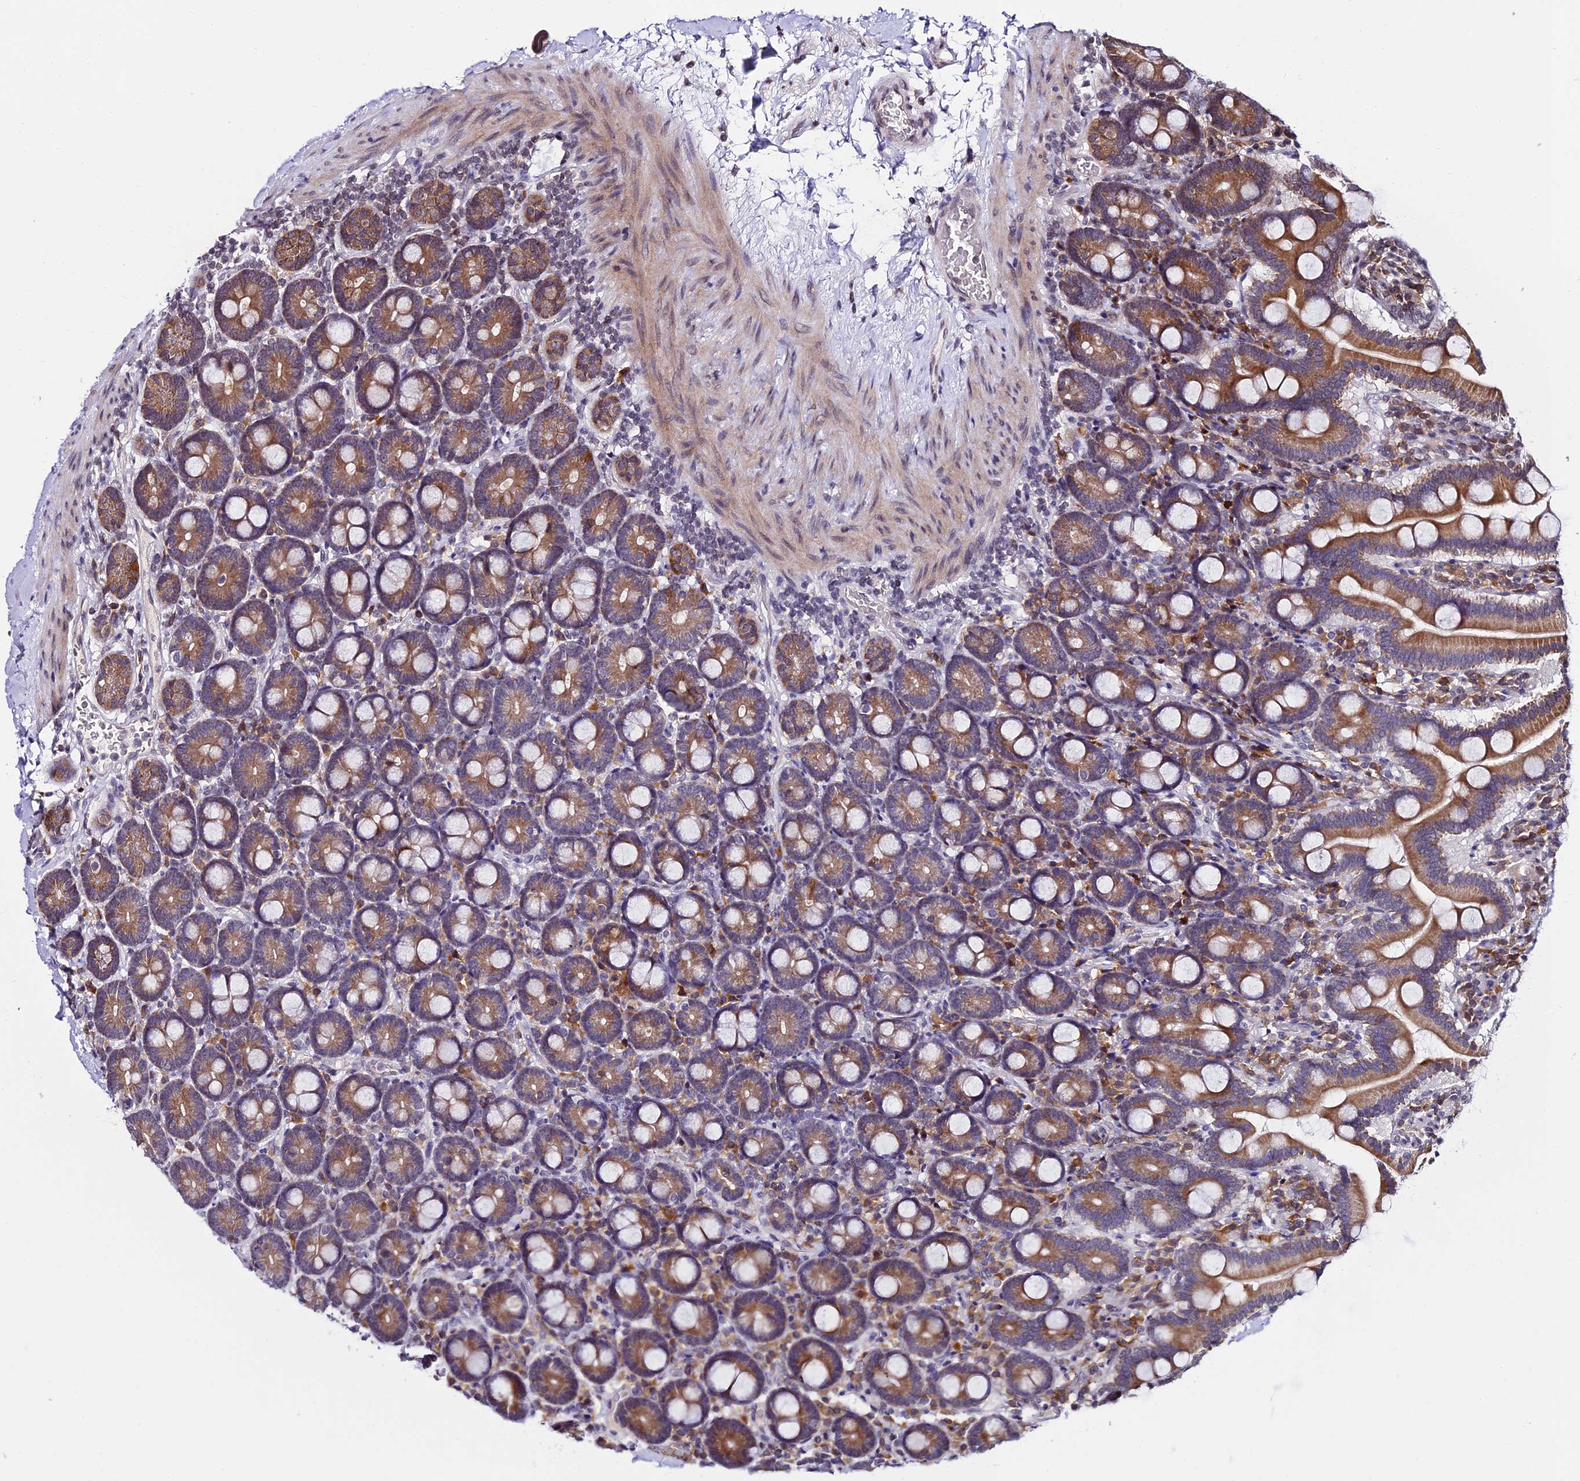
{"staining": {"intensity": "moderate", "quantity": ">75%", "location": "cytoplasmic/membranous"}, "tissue": "duodenum", "cell_type": "Glandular cells", "image_type": "normal", "snomed": [{"axis": "morphology", "description": "Normal tissue, NOS"}, {"axis": "topography", "description": "Duodenum"}], "caption": "Duodenum stained with a brown dye exhibits moderate cytoplasmic/membranous positive positivity in about >75% of glandular cells.", "gene": "CDNF", "patient": {"sex": "male", "age": 55}}